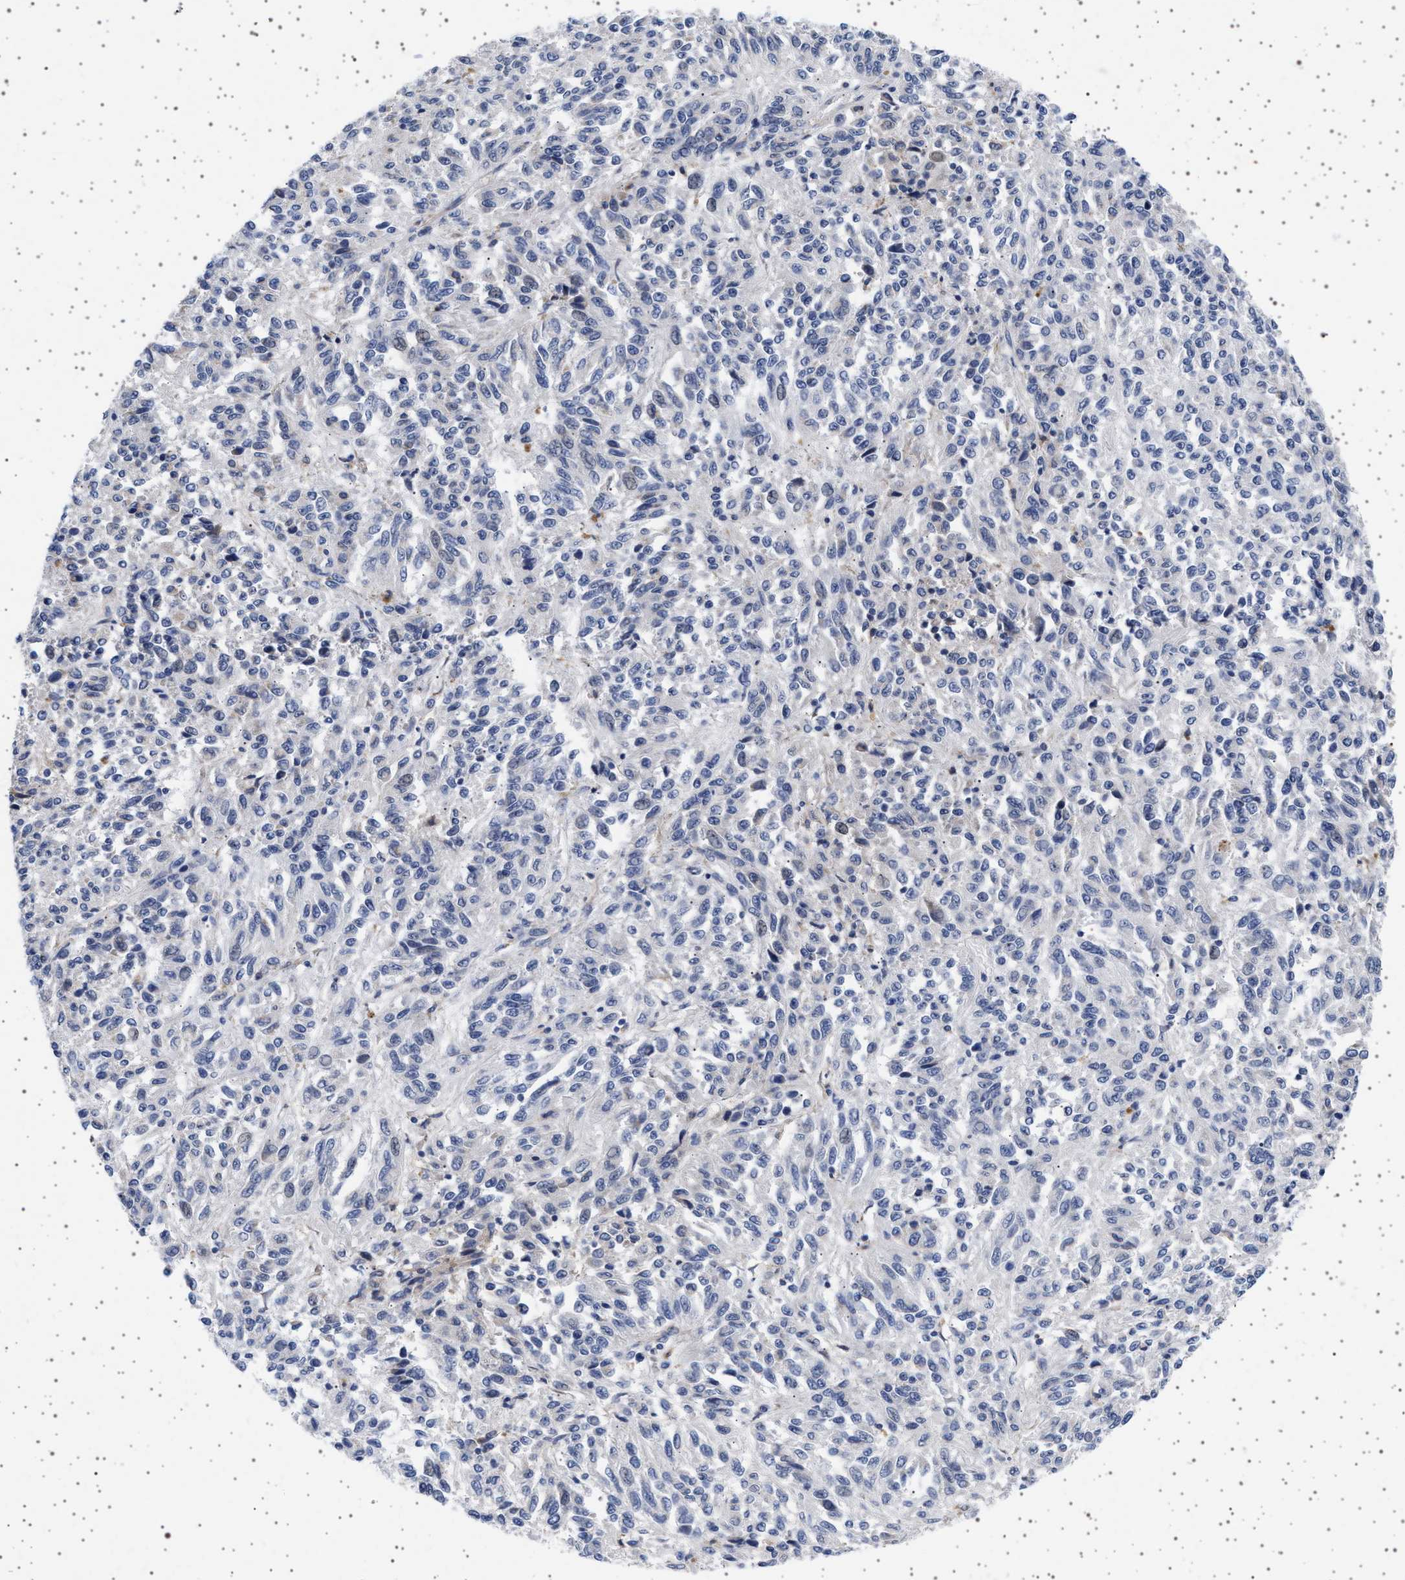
{"staining": {"intensity": "negative", "quantity": "none", "location": "none"}, "tissue": "melanoma", "cell_type": "Tumor cells", "image_type": "cancer", "snomed": [{"axis": "morphology", "description": "Malignant melanoma, Metastatic site"}, {"axis": "topography", "description": "Lung"}], "caption": "There is no significant staining in tumor cells of melanoma.", "gene": "TRMT10B", "patient": {"sex": "male", "age": 64}}